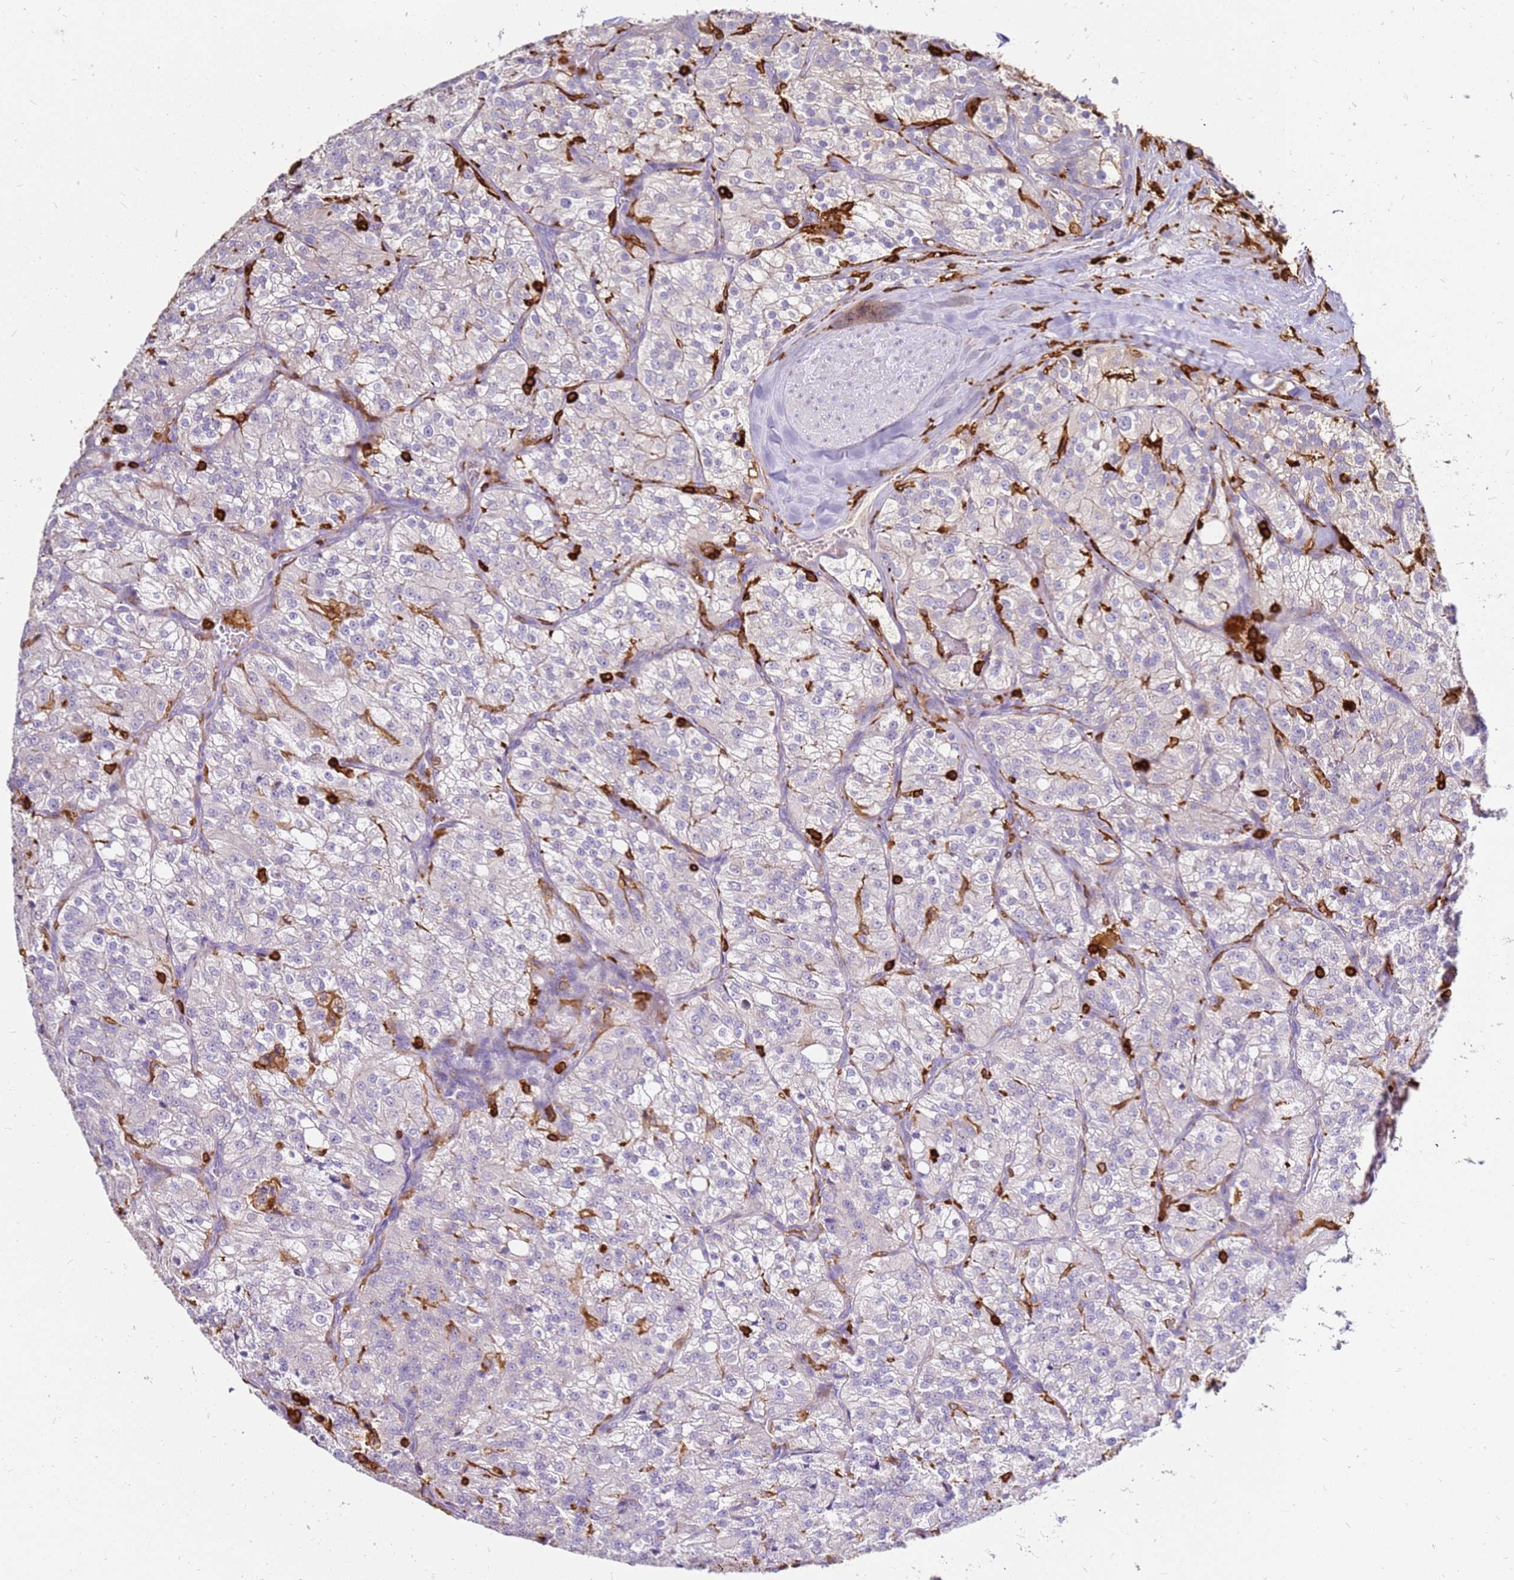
{"staining": {"intensity": "negative", "quantity": "none", "location": "none"}, "tissue": "renal cancer", "cell_type": "Tumor cells", "image_type": "cancer", "snomed": [{"axis": "morphology", "description": "Adenocarcinoma, NOS"}, {"axis": "topography", "description": "Kidney"}], "caption": "Histopathology image shows no significant protein expression in tumor cells of renal cancer.", "gene": "CORO1A", "patient": {"sex": "female", "age": 63}}